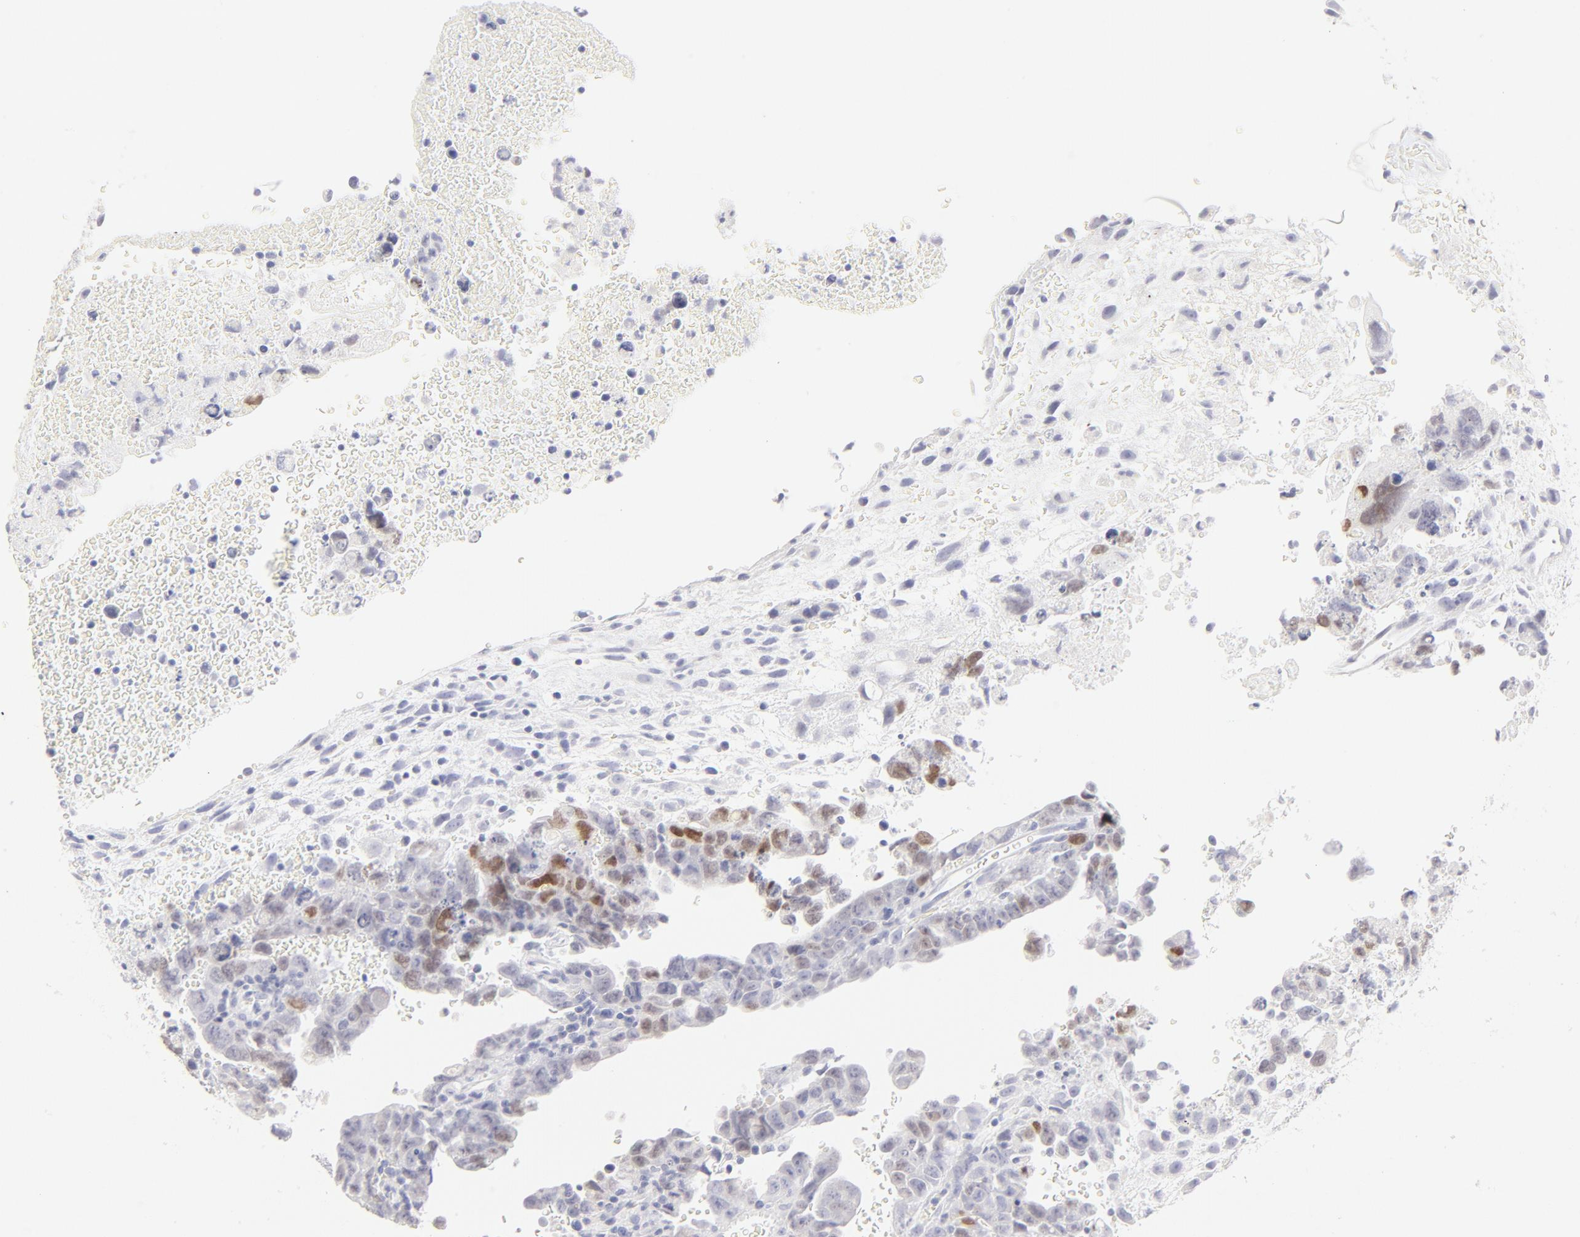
{"staining": {"intensity": "moderate", "quantity": "<25%", "location": "nuclear"}, "tissue": "testis cancer", "cell_type": "Tumor cells", "image_type": "cancer", "snomed": [{"axis": "morphology", "description": "Carcinoma, Embryonal, NOS"}, {"axis": "topography", "description": "Testis"}], "caption": "Protein positivity by immunohistochemistry exhibits moderate nuclear staining in about <25% of tumor cells in testis embryonal carcinoma. The protein is stained brown, and the nuclei are stained in blue (DAB (3,3'-diaminobenzidine) IHC with brightfield microscopy, high magnification).", "gene": "ELF3", "patient": {"sex": "male", "age": 28}}